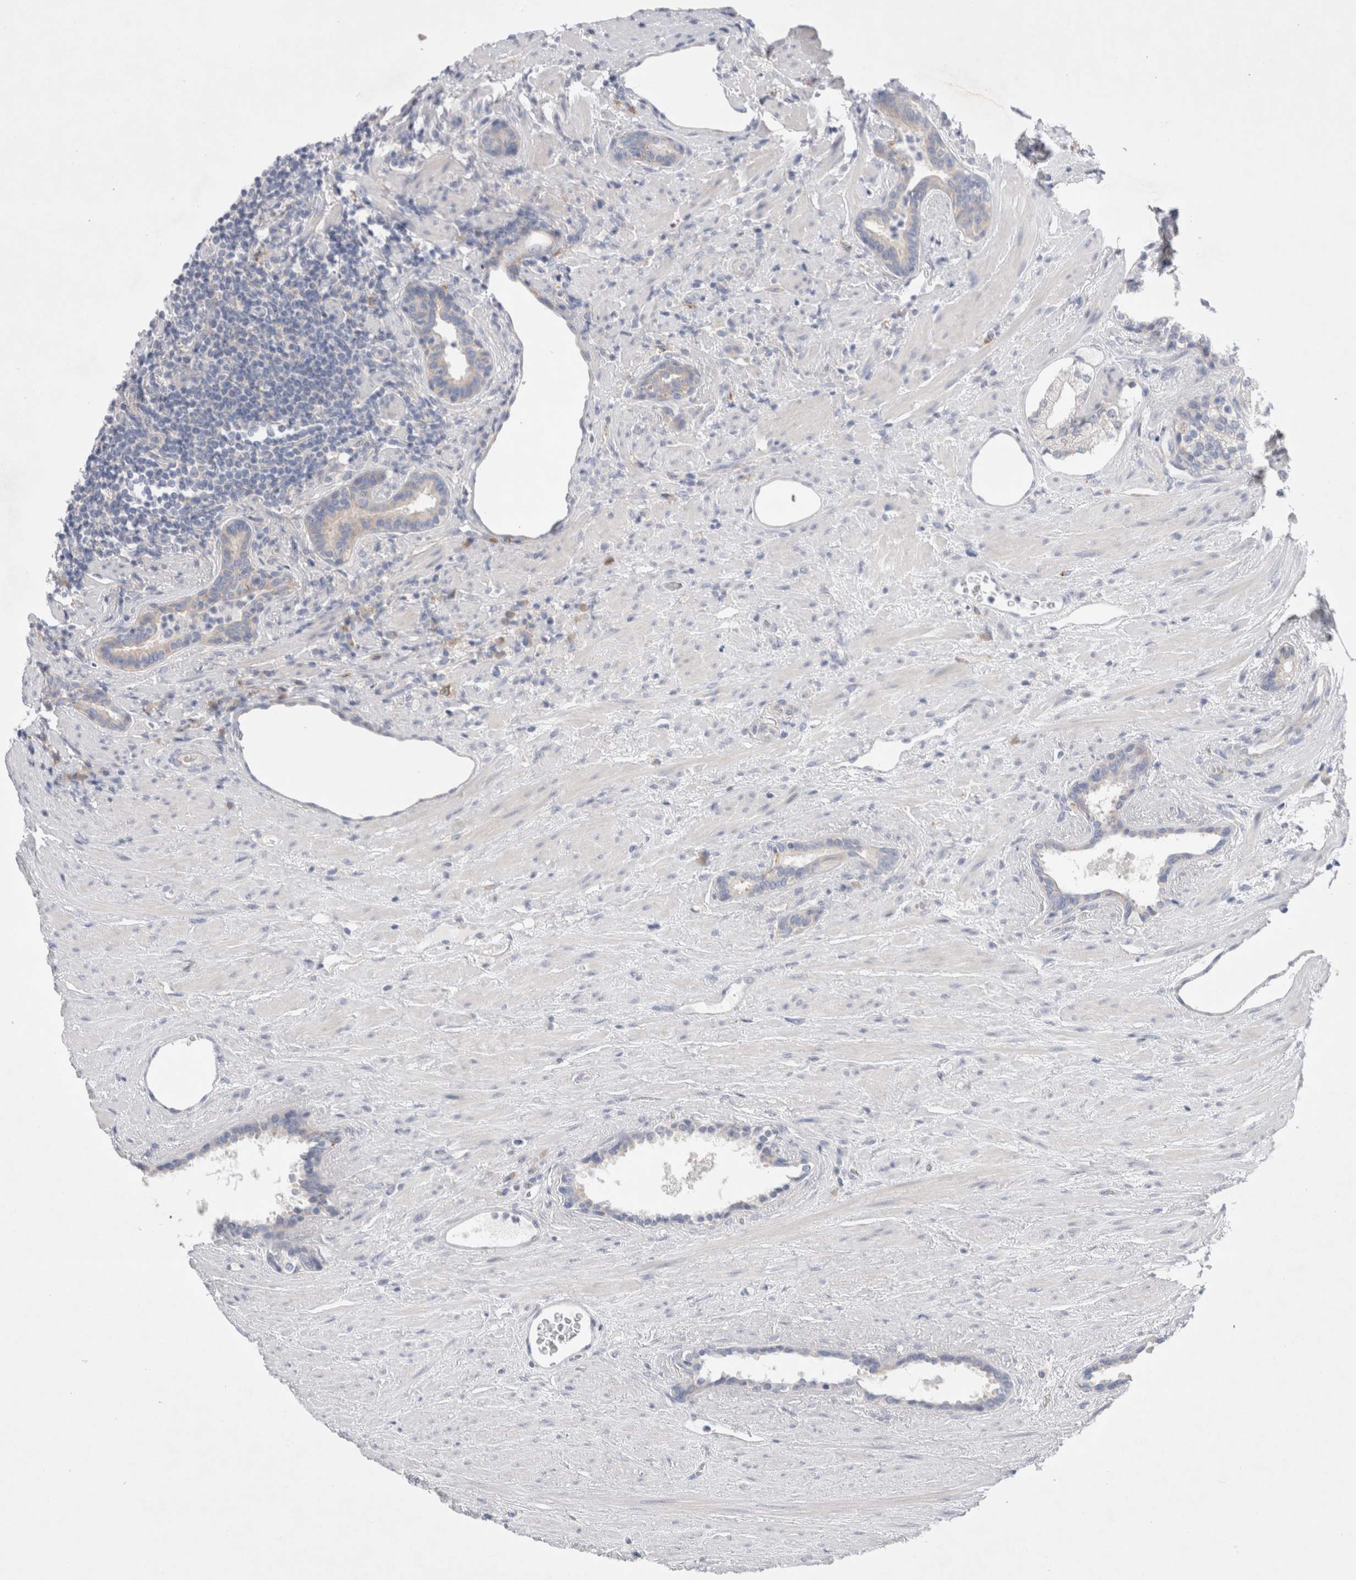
{"staining": {"intensity": "weak", "quantity": "<25%", "location": "cytoplasmic/membranous"}, "tissue": "prostate cancer", "cell_type": "Tumor cells", "image_type": "cancer", "snomed": [{"axis": "morphology", "description": "Adenocarcinoma, High grade"}, {"axis": "topography", "description": "Prostate"}], "caption": "The immunohistochemistry histopathology image has no significant staining in tumor cells of prostate cancer (high-grade adenocarcinoma) tissue.", "gene": "RBM12B", "patient": {"sex": "male", "age": 71}}